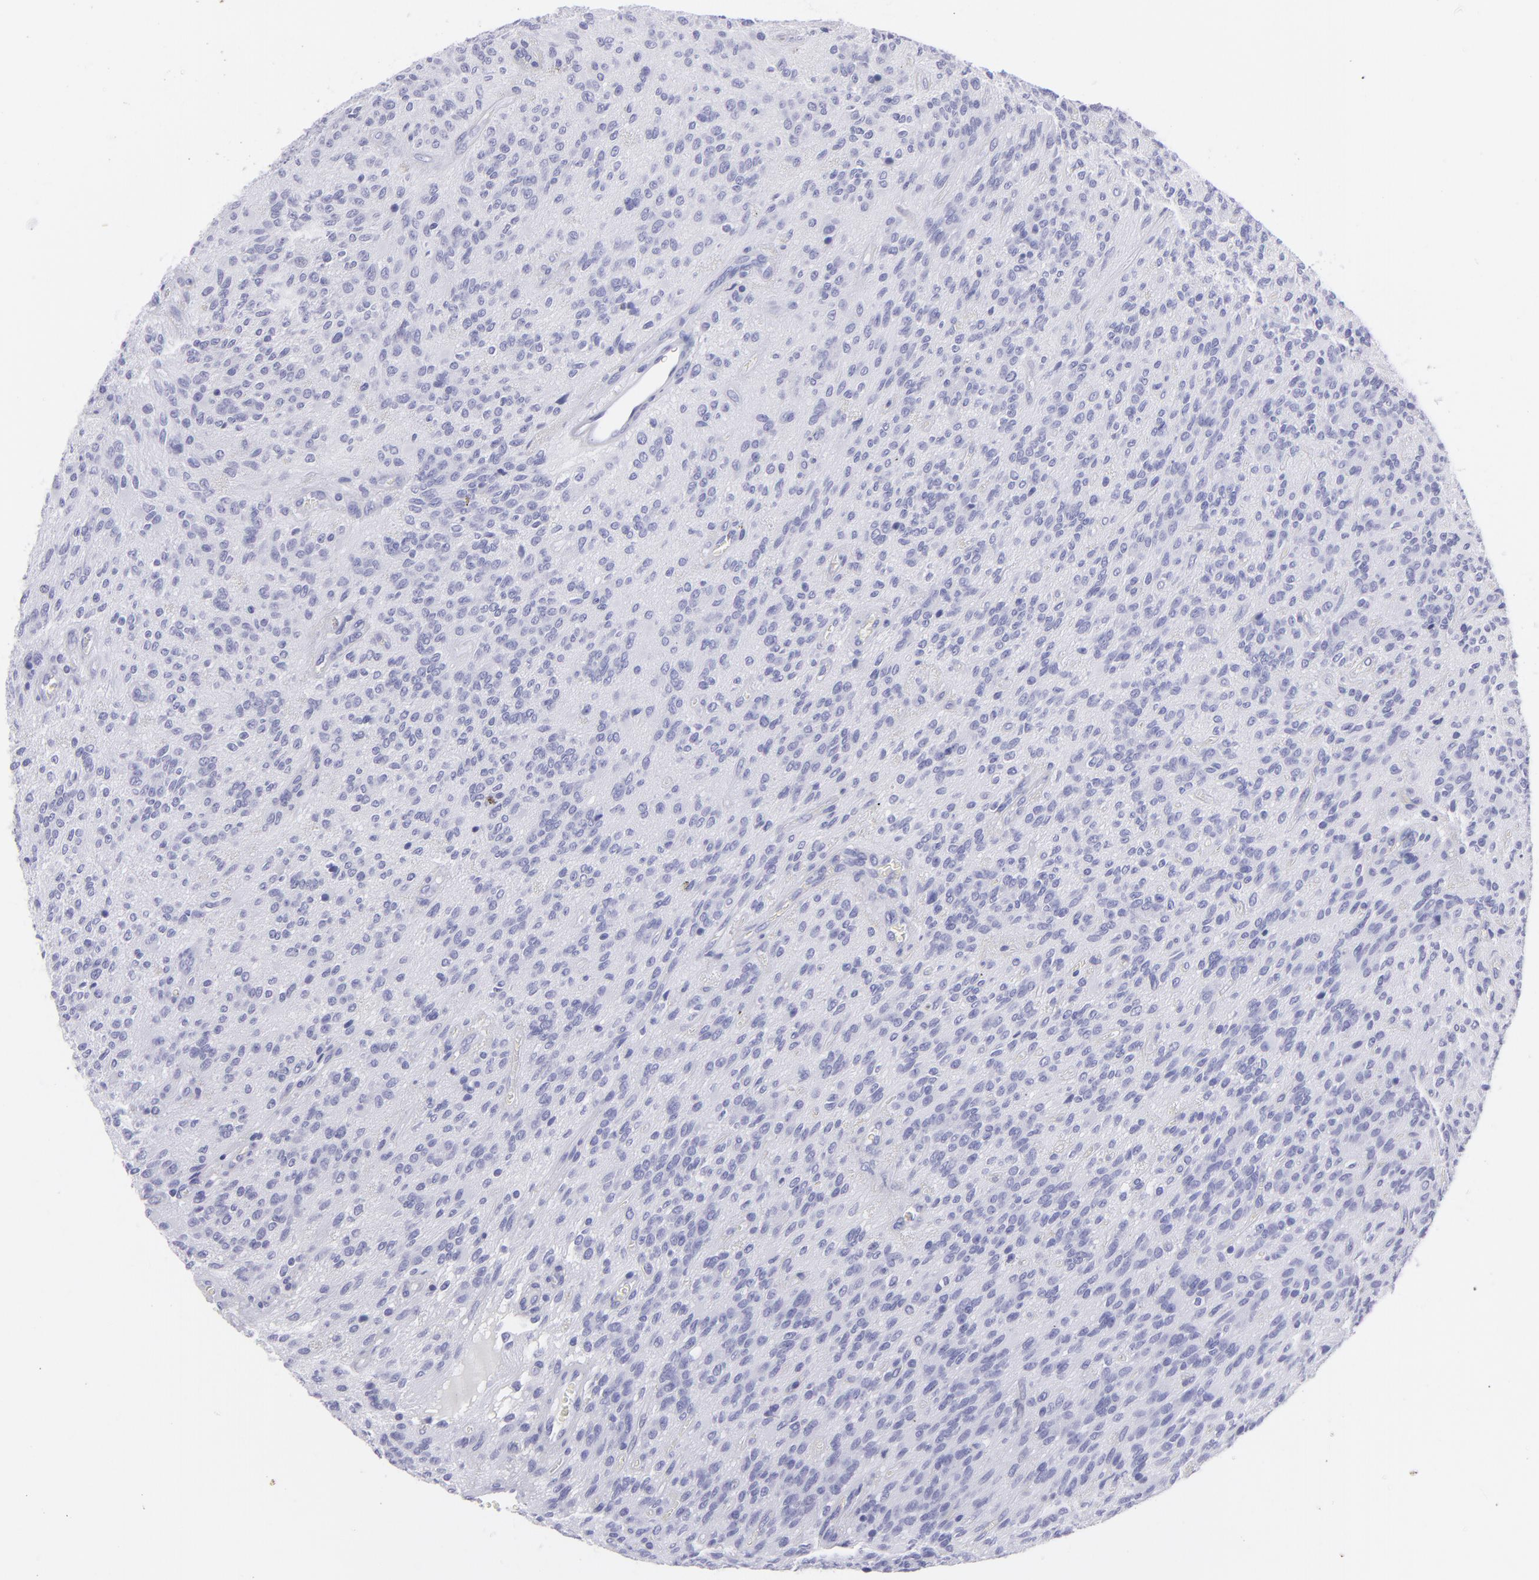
{"staining": {"intensity": "negative", "quantity": "none", "location": "none"}, "tissue": "glioma", "cell_type": "Tumor cells", "image_type": "cancer", "snomed": [{"axis": "morphology", "description": "Glioma, malignant, Low grade"}, {"axis": "topography", "description": "Brain"}], "caption": "The image shows no significant positivity in tumor cells of low-grade glioma (malignant).", "gene": "PIP", "patient": {"sex": "female", "age": 15}}